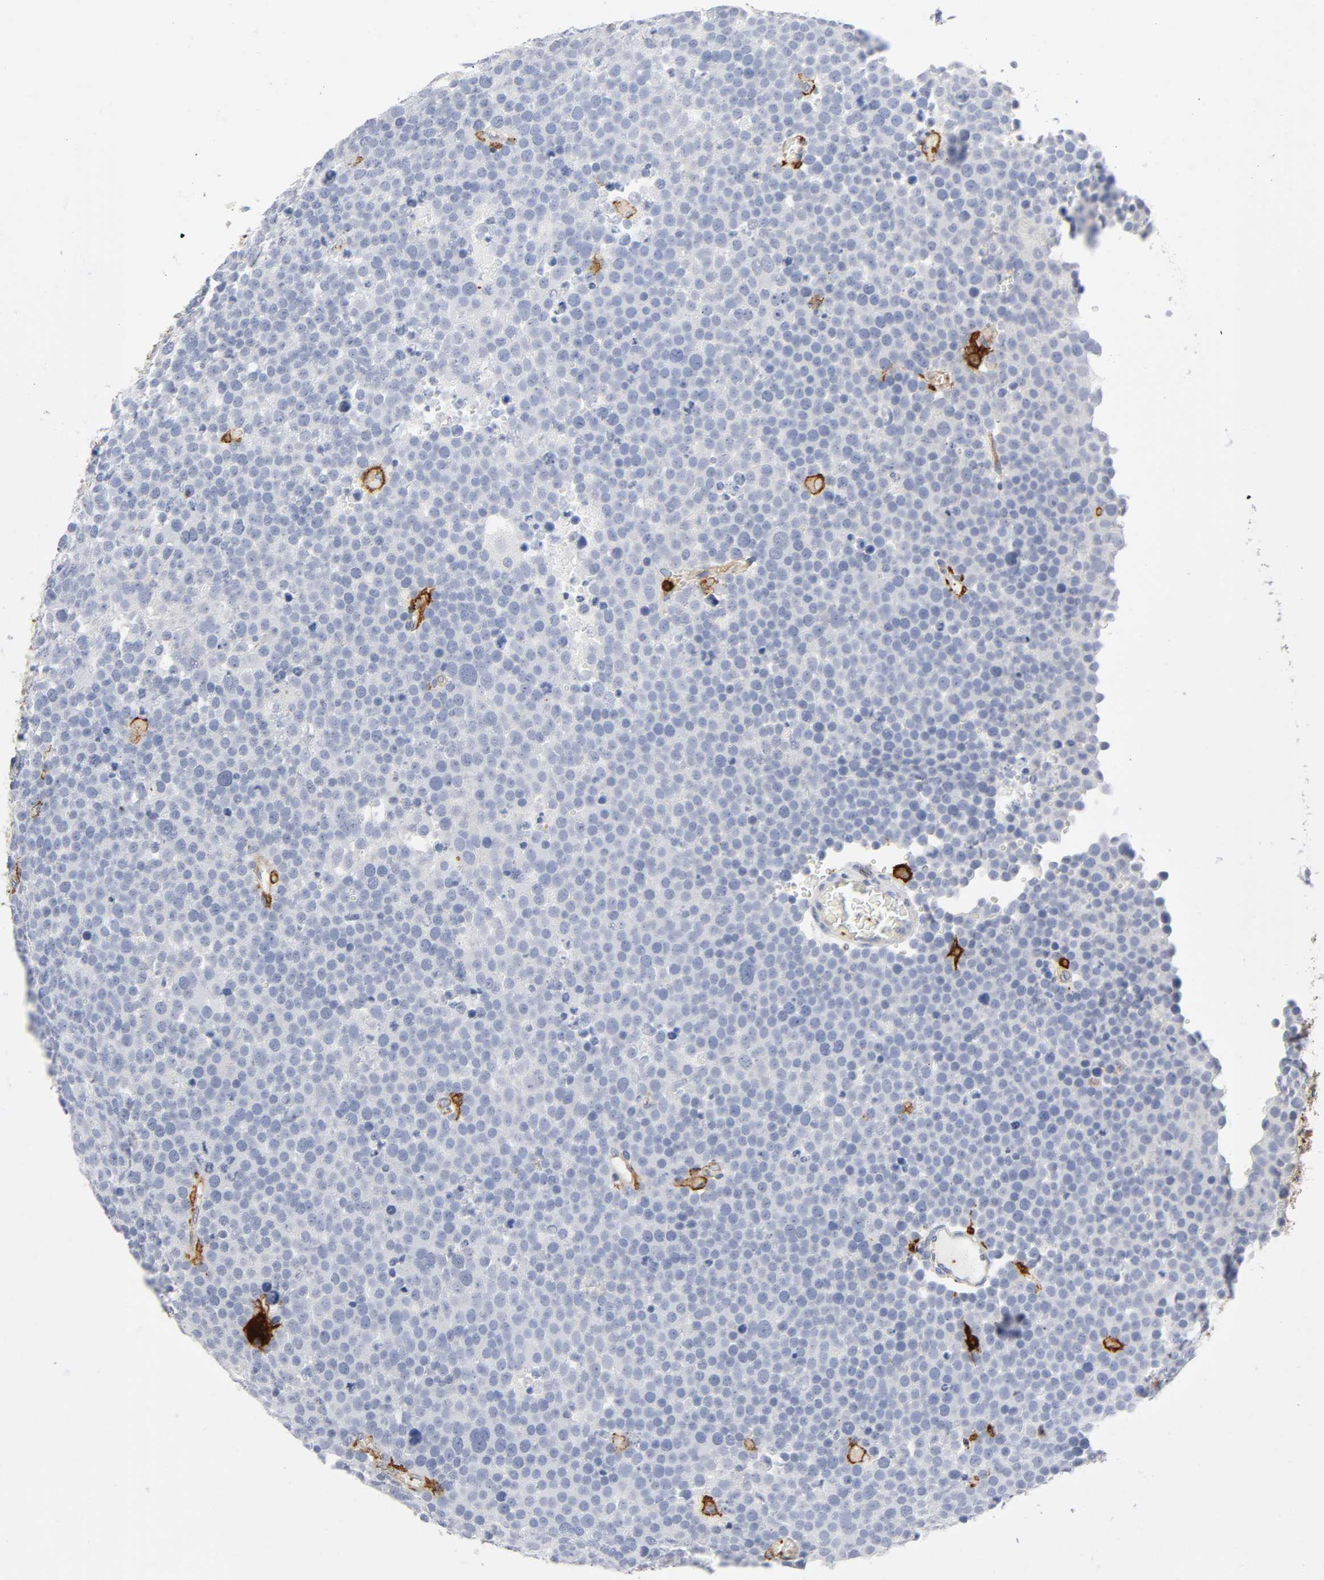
{"staining": {"intensity": "negative", "quantity": "none", "location": "none"}, "tissue": "testis cancer", "cell_type": "Tumor cells", "image_type": "cancer", "snomed": [{"axis": "morphology", "description": "Seminoma, NOS"}, {"axis": "topography", "description": "Testis"}], "caption": "The photomicrograph displays no staining of tumor cells in testis cancer.", "gene": "LYN", "patient": {"sex": "male", "age": 71}}